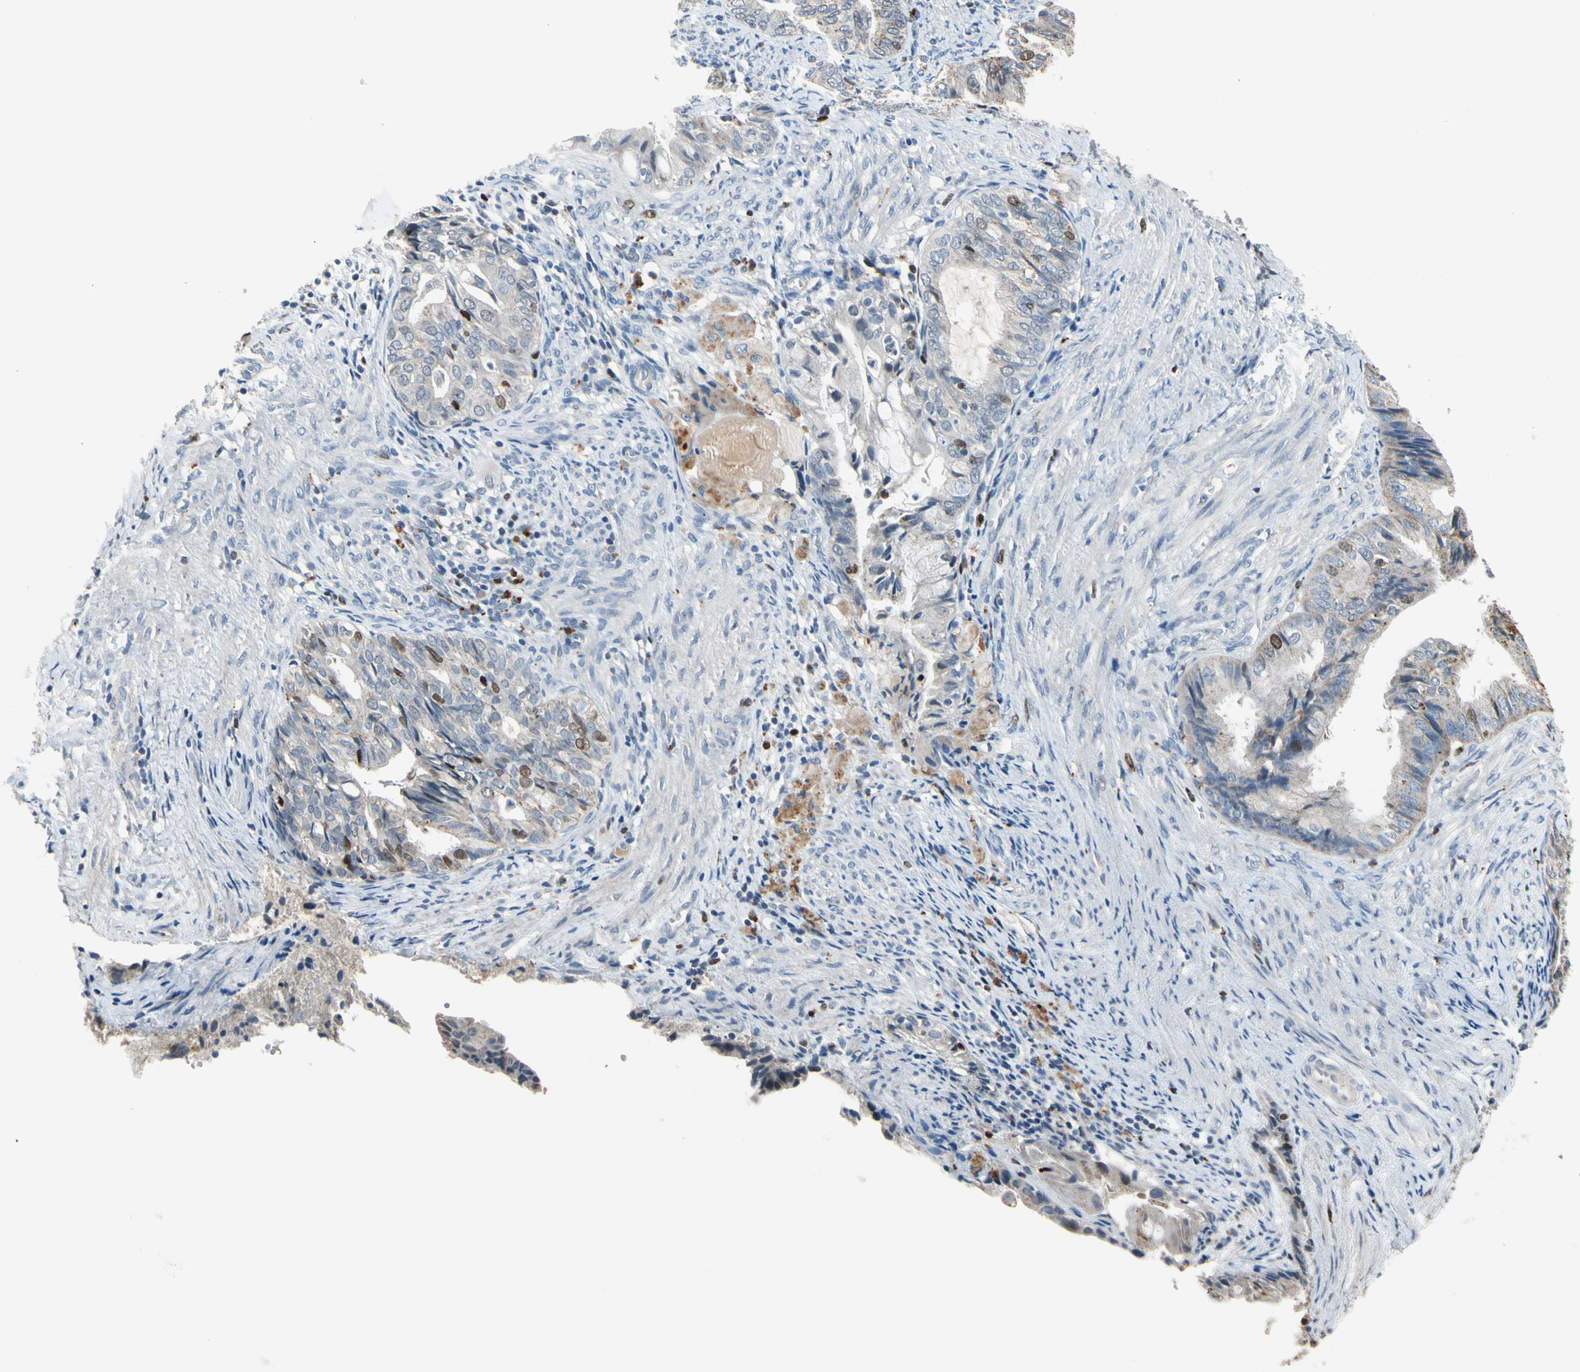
{"staining": {"intensity": "moderate", "quantity": "<25%", "location": "nuclear"}, "tissue": "endometrial cancer", "cell_type": "Tumor cells", "image_type": "cancer", "snomed": [{"axis": "morphology", "description": "Adenocarcinoma, NOS"}, {"axis": "topography", "description": "Endometrium"}], "caption": "This micrograph shows endometrial cancer stained with immunohistochemistry to label a protein in brown. The nuclear of tumor cells show moderate positivity for the protein. Nuclei are counter-stained blue.", "gene": "ZKSCAN4", "patient": {"sex": "female", "age": 86}}